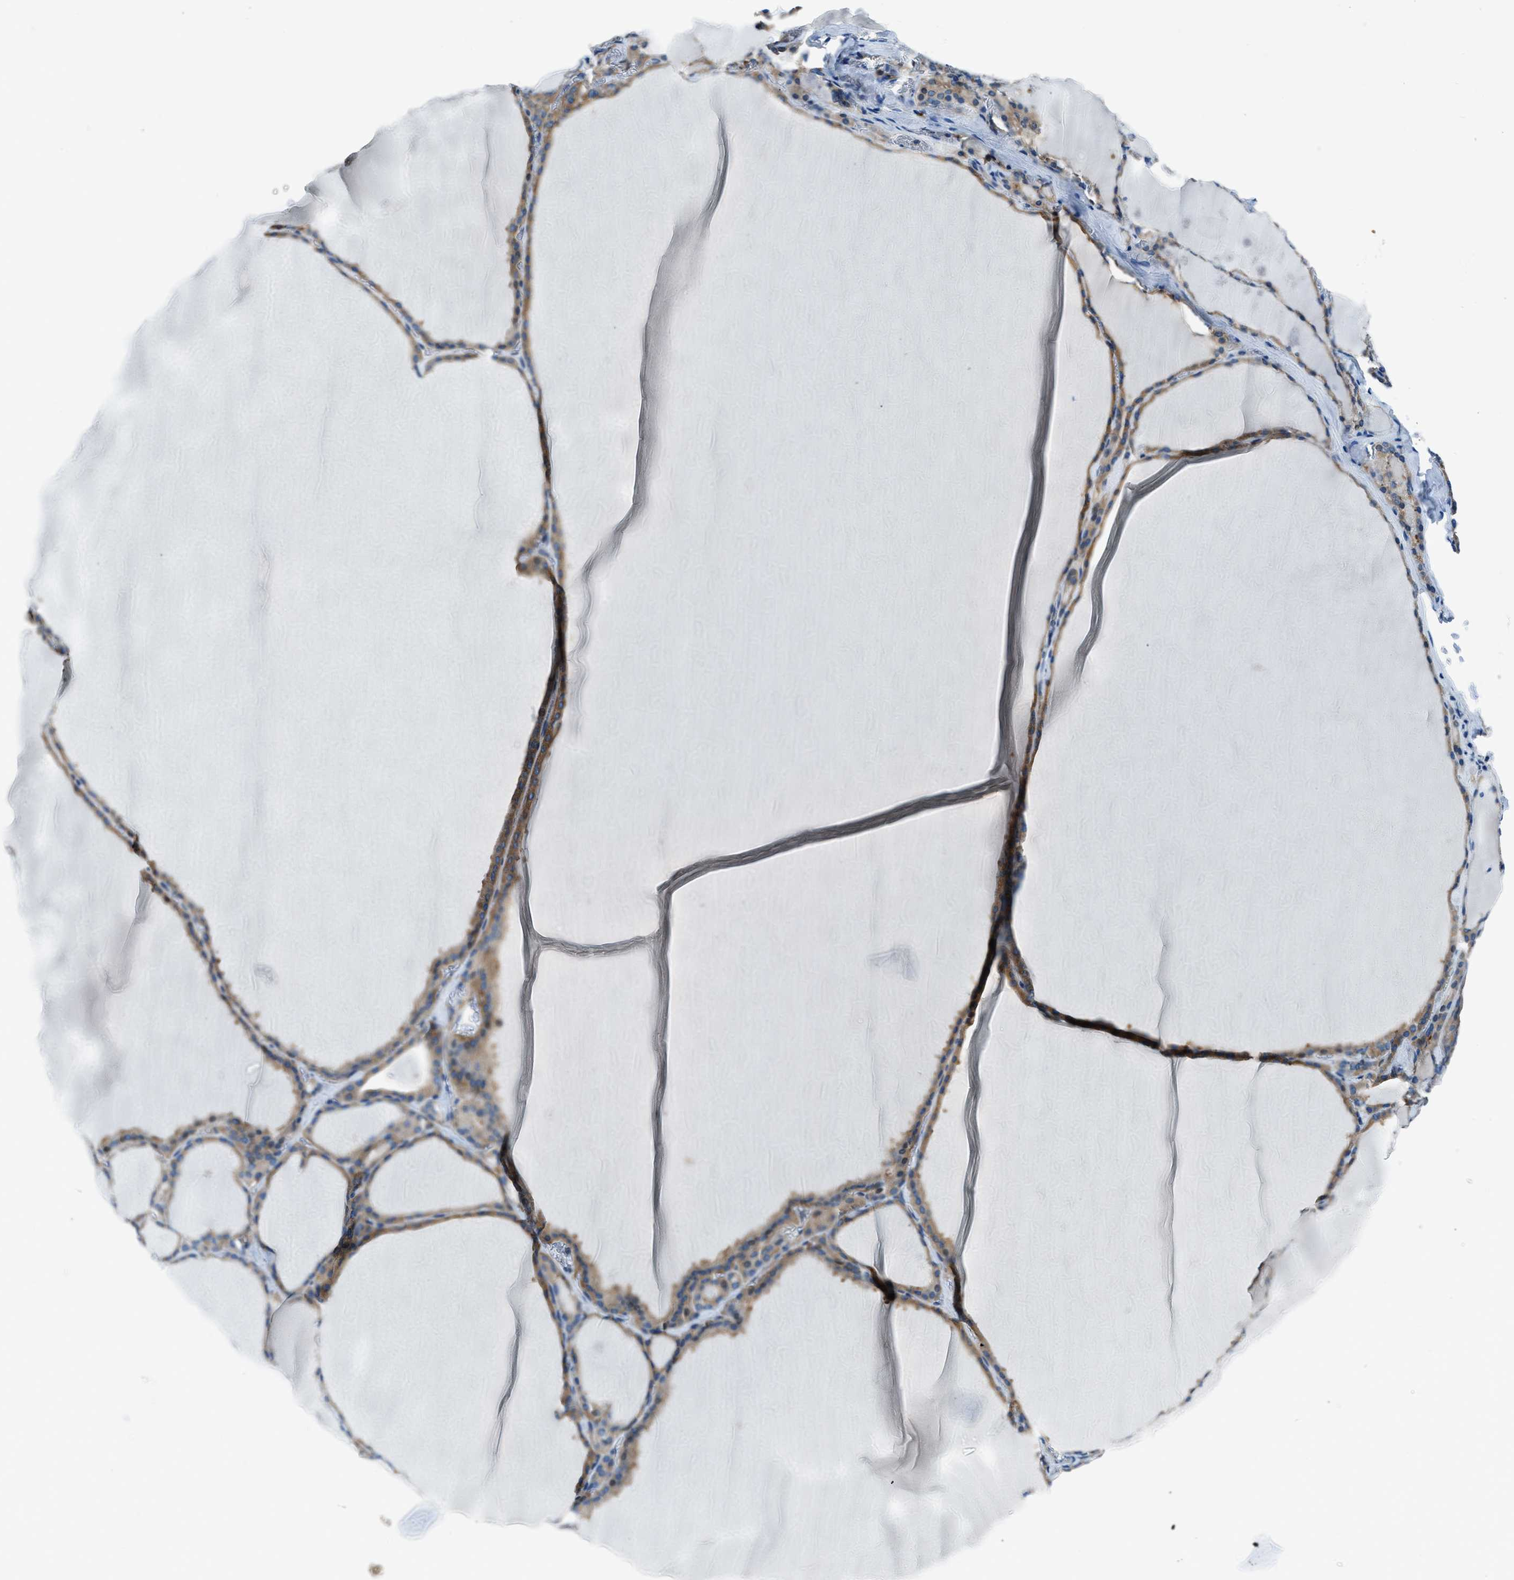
{"staining": {"intensity": "moderate", "quantity": ">75%", "location": "cytoplasmic/membranous"}, "tissue": "thyroid gland", "cell_type": "Glandular cells", "image_type": "normal", "snomed": [{"axis": "morphology", "description": "Normal tissue, NOS"}, {"axis": "topography", "description": "Thyroid gland"}], "caption": "The photomicrograph shows immunohistochemical staining of unremarkable thyroid gland. There is moderate cytoplasmic/membranous expression is identified in approximately >75% of glandular cells. The staining was performed using DAB (3,3'-diaminobenzidine), with brown indicating positive protein expression. Nuclei are stained blue with hematoxylin.", "gene": "SARS1", "patient": {"sex": "male", "age": 56}}